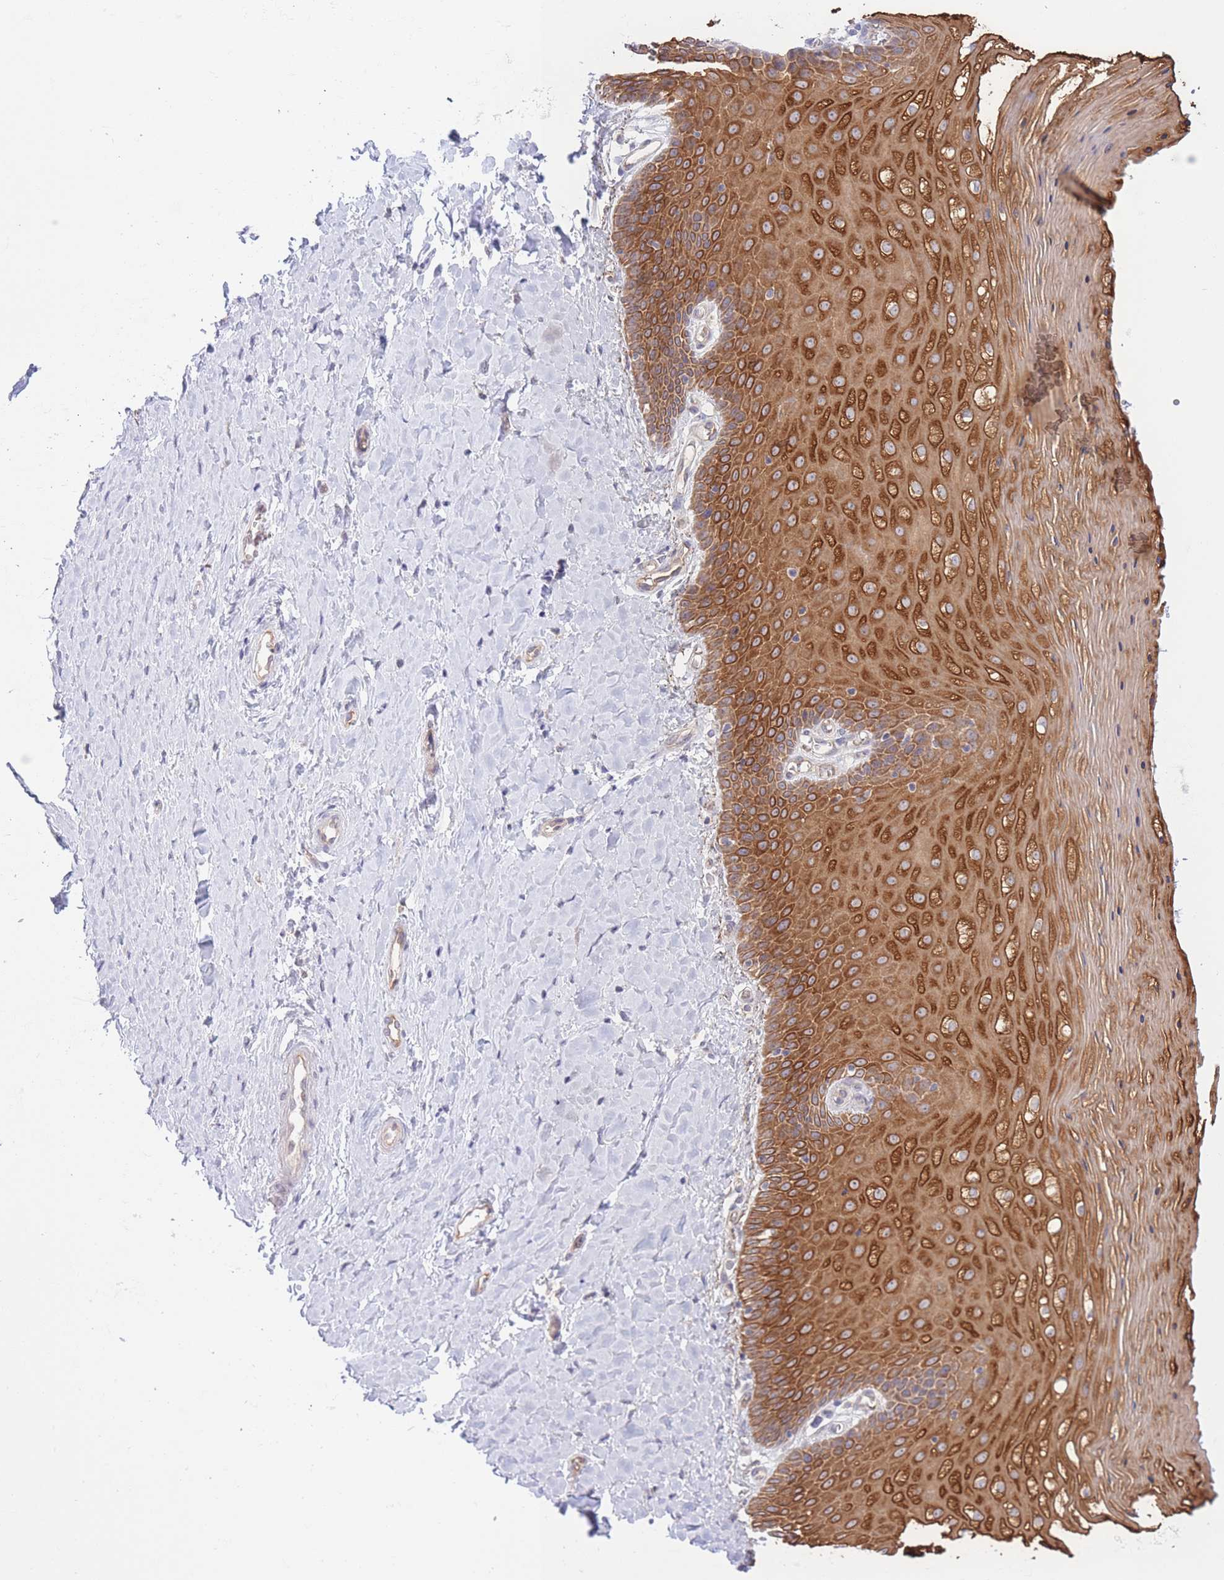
{"staining": {"intensity": "strong", "quantity": ">75%", "location": "cytoplasmic/membranous"}, "tissue": "vagina", "cell_type": "Squamous epithelial cells", "image_type": "normal", "snomed": [{"axis": "morphology", "description": "Normal tissue, NOS"}, {"axis": "topography", "description": "Vagina"}], "caption": "This is an image of IHC staining of normal vagina, which shows strong staining in the cytoplasmic/membranous of squamous epithelial cells.", "gene": "MRPS31", "patient": {"sex": "female", "age": 65}}